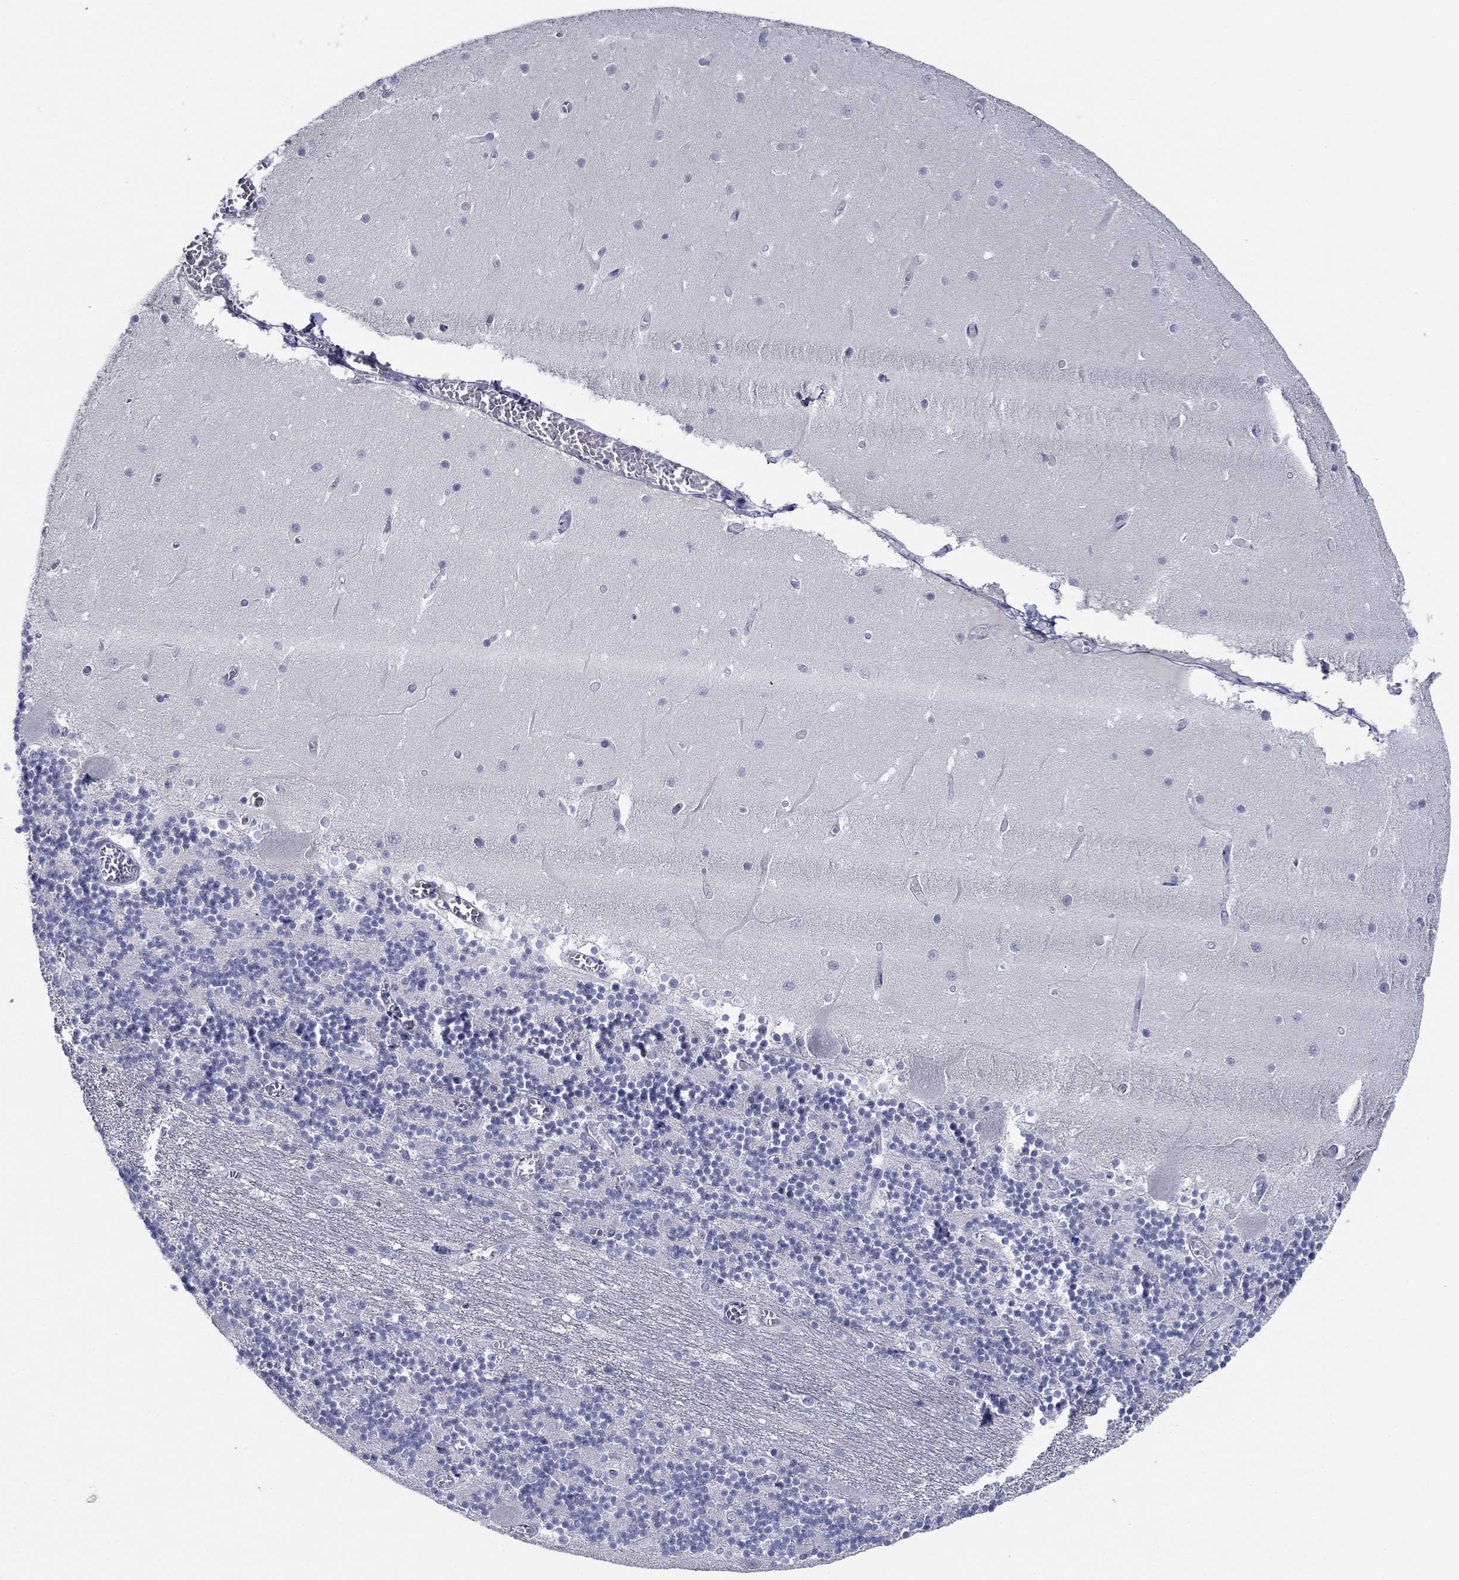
{"staining": {"intensity": "negative", "quantity": "none", "location": "none"}, "tissue": "cerebellum", "cell_type": "Cells in granular layer", "image_type": "normal", "snomed": [{"axis": "morphology", "description": "Normal tissue, NOS"}, {"axis": "topography", "description": "Cerebellum"}], "caption": "A micrograph of human cerebellum is negative for staining in cells in granular layer. Brightfield microscopy of IHC stained with DAB (3,3'-diaminobenzidine) (brown) and hematoxylin (blue), captured at high magnification.", "gene": "PLS1", "patient": {"sex": "female", "age": 28}}